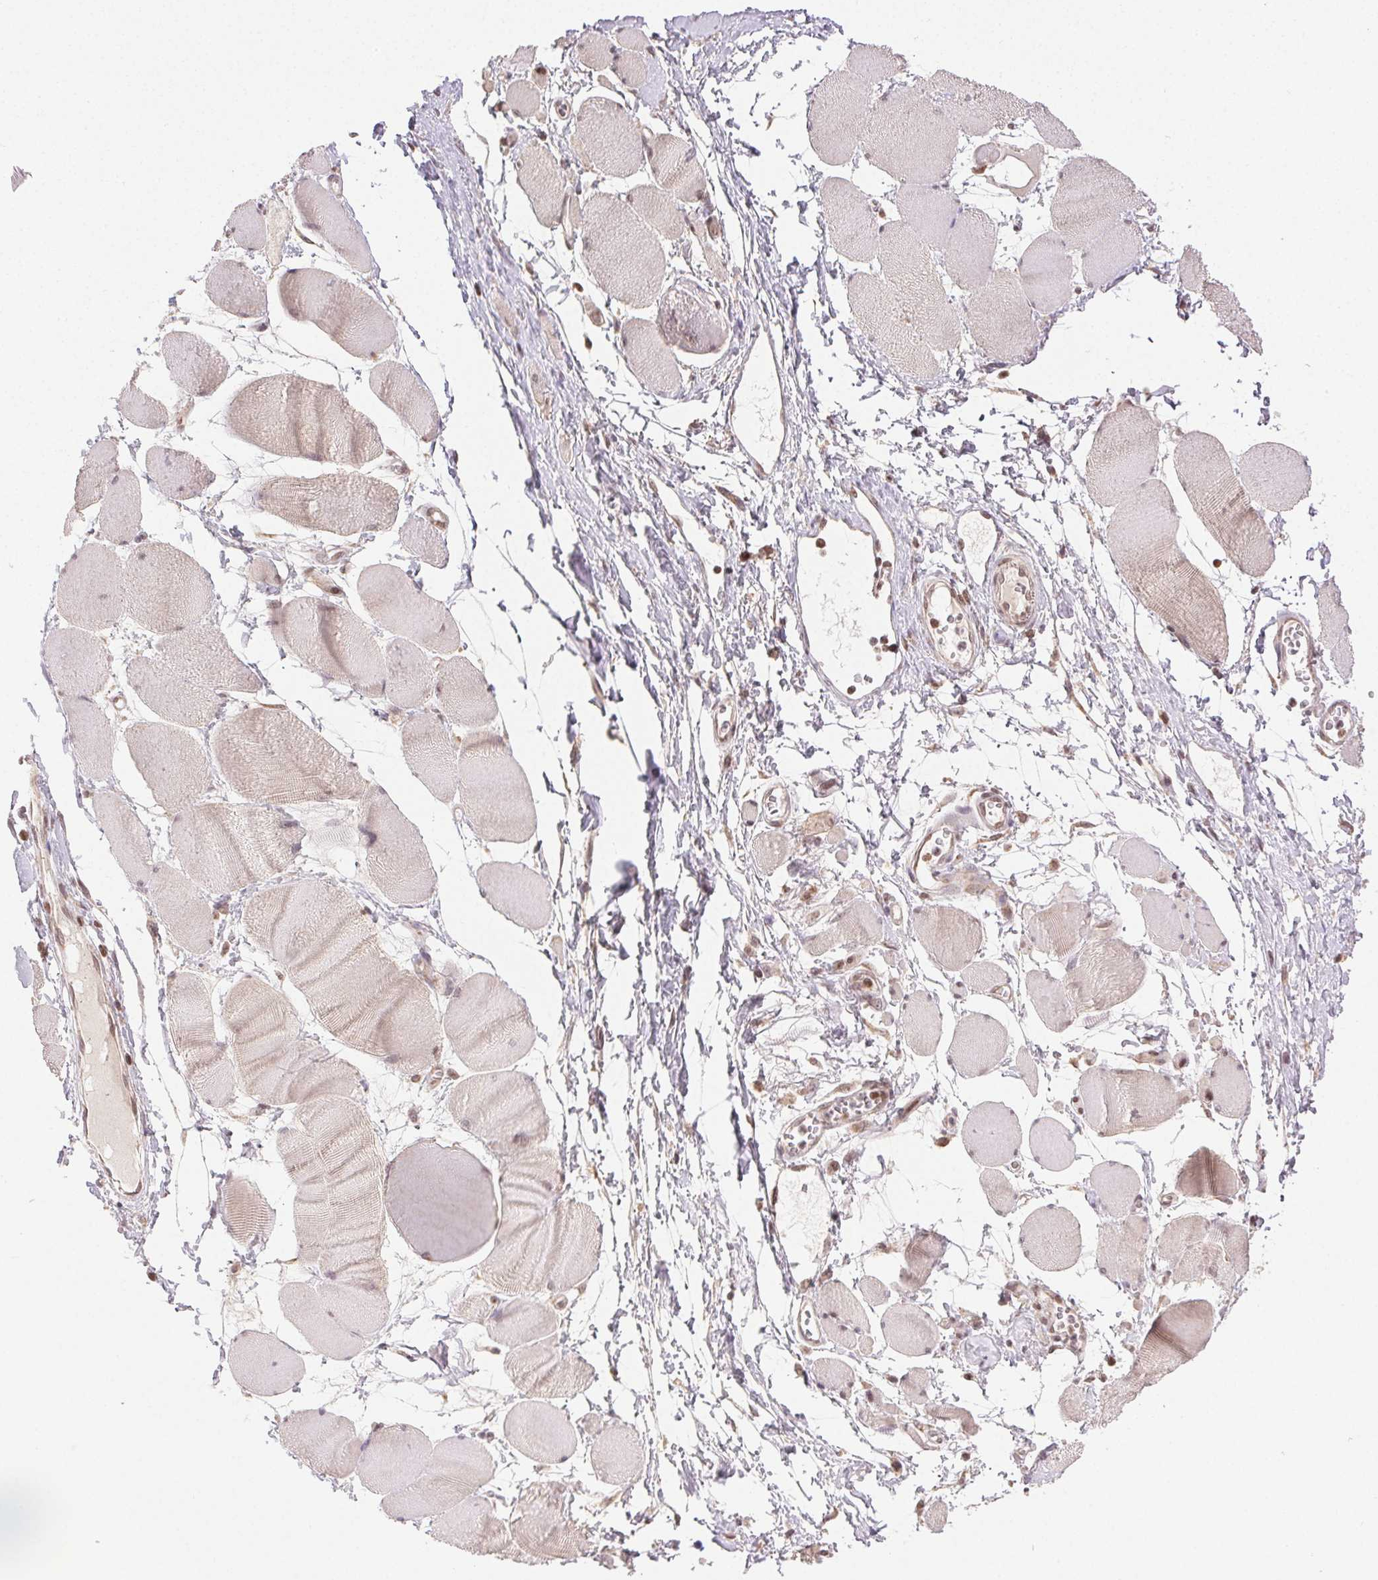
{"staining": {"intensity": "weak", "quantity": "25%-75%", "location": "cytoplasmic/membranous"}, "tissue": "skeletal muscle", "cell_type": "Myocytes", "image_type": "normal", "snomed": [{"axis": "morphology", "description": "Normal tissue, NOS"}, {"axis": "topography", "description": "Skeletal muscle"}], "caption": "Immunohistochemical staining of unremarkable human skeletal muscle reveals weak cytoplasmic/membranous protein expression in about 25%-75% of myocytes. (DAB IHC, brown staining for protein, blue staining for nuclei).", "gene": "PIWIL4", "patient": {"sex": "female", "age": 75}}